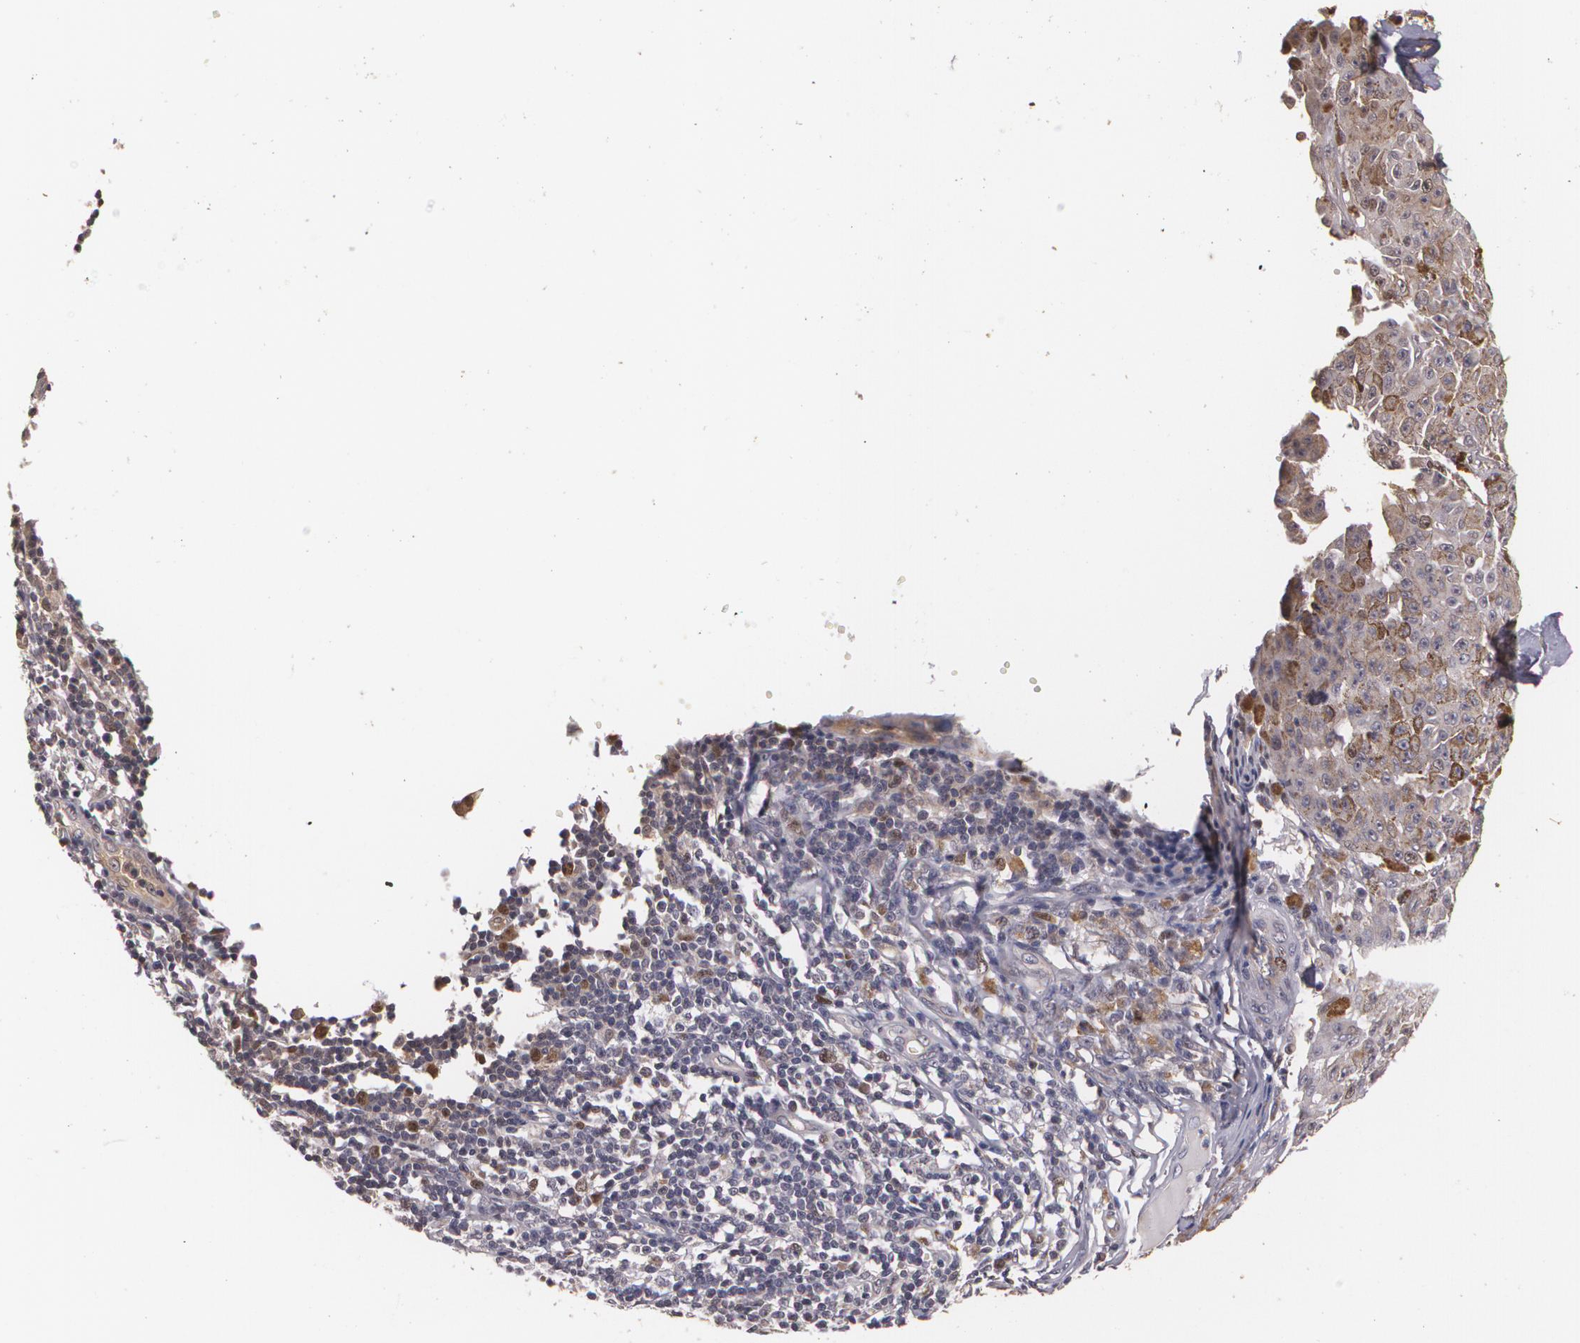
{"staining": {"intensity": "moderate", "quantity": "25%-75%", "location": "cytoplasmic/membranous,nuclear"}, "tissue": "melanoma", "cell_type": "Tumor cells", "image_type": "cancer", "snomed": [{"axis": "morphology", "description": "Malignant melanoma, NOS"}, {"axis": "topography", "description": "Skin"}], "caption": "Melanoma stained for a protein (brown) exhibits moderate cytoplasmic/membranous and nuclear positive expression in about 25%-75% of tumor cells.", "gene": "BRCA1", "patient": {"sex": "male", "age": 64}}